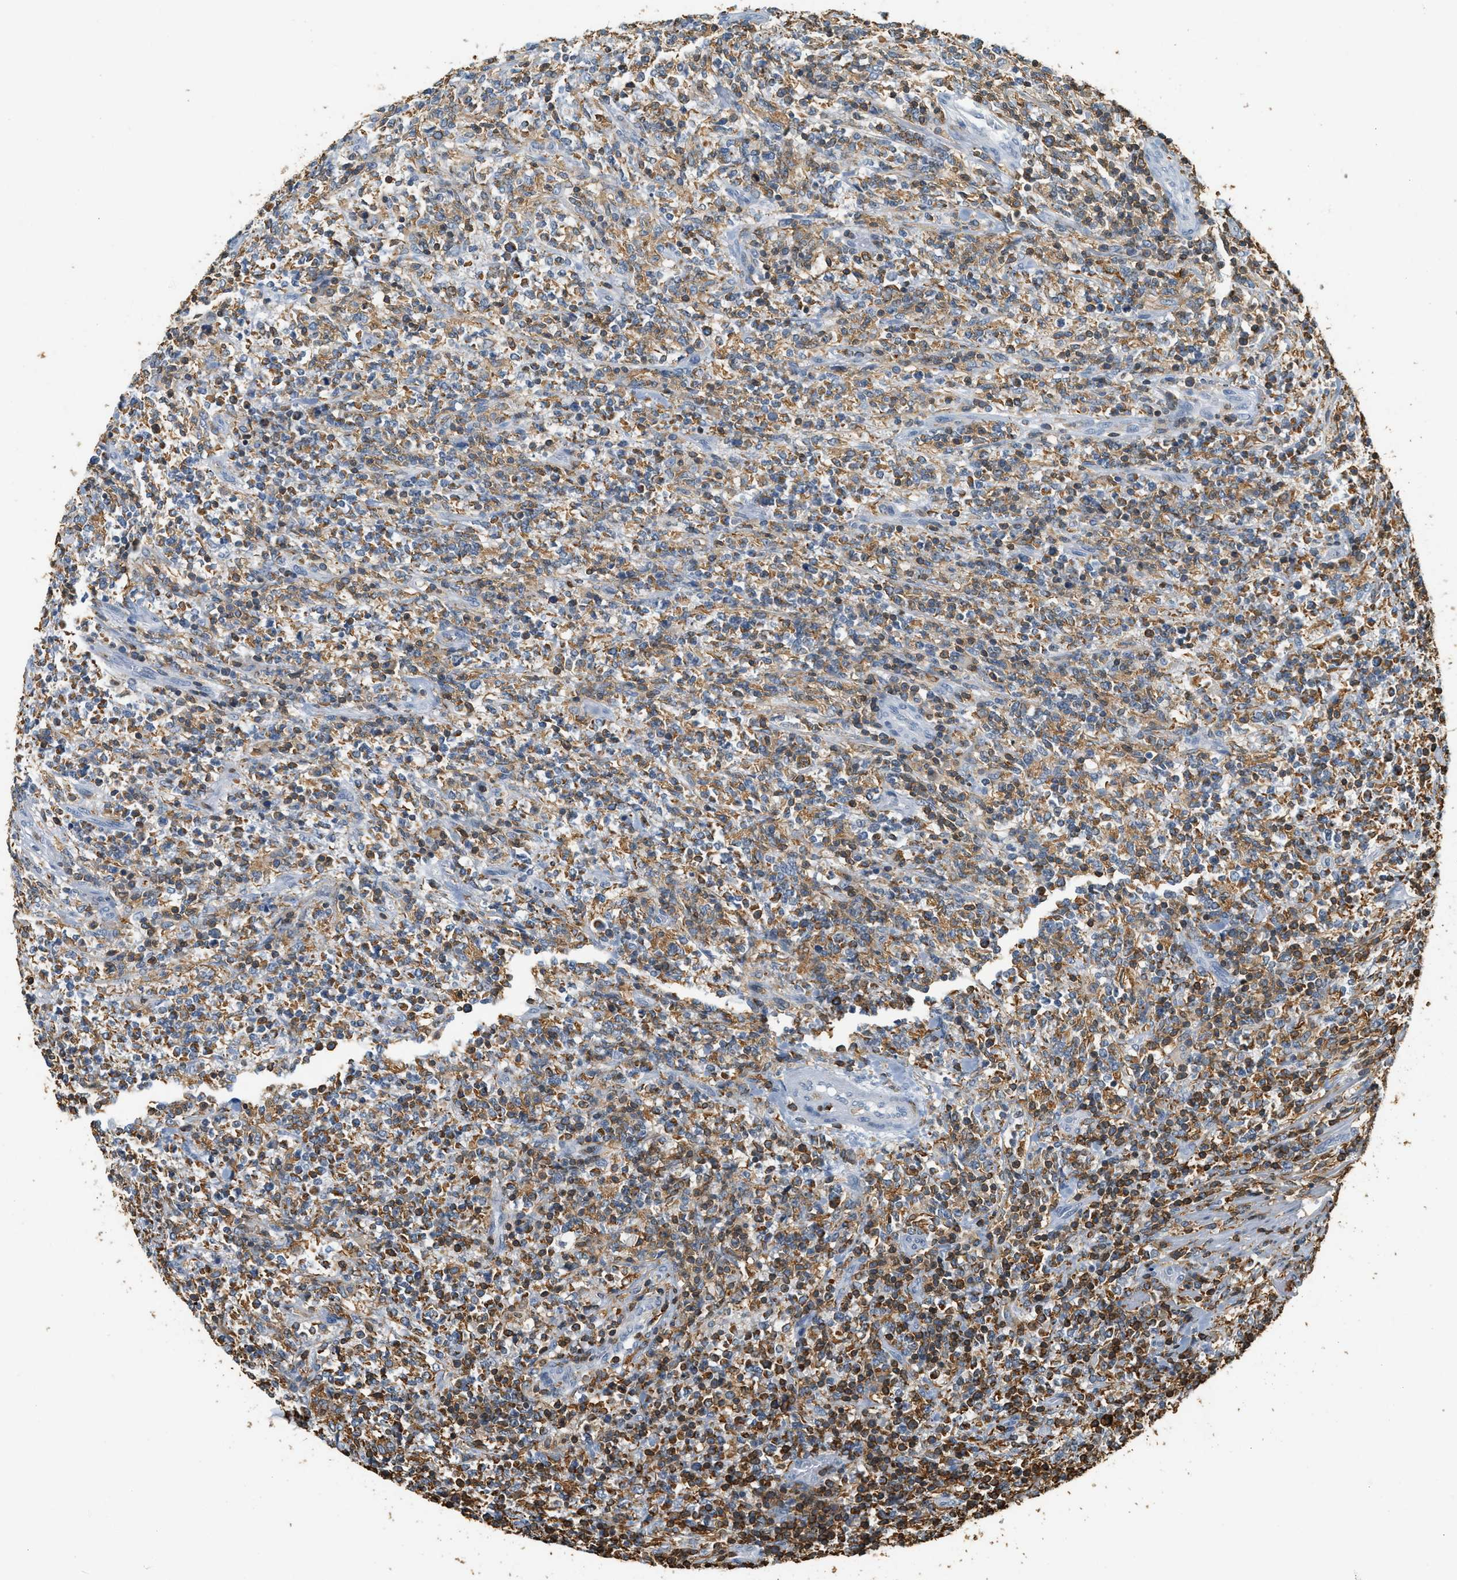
{"staining": {"intensity": "moderate", "quantity": ">75%", "location": "cytoplasmic/membranous"}, "tissue": "lymphoma", "cell_type": "Tumor cells", "image_type": "cancer", "snomed": [{"axis": "morphology", "description": "Malignant lymphoma, non-Hodgkin's type, High grade"}, {"axis": "topography", "description": "Soft tissue"}], "caption": "This micrograph exhibits immunohistochemistry (IHC) staining of human lymphoma, with medium moderate cytoplasmic/membranous expression in approximately >75% of tumor cells.", "gene": "LSP1", "patient": {"sex": "male", "age": 18}}